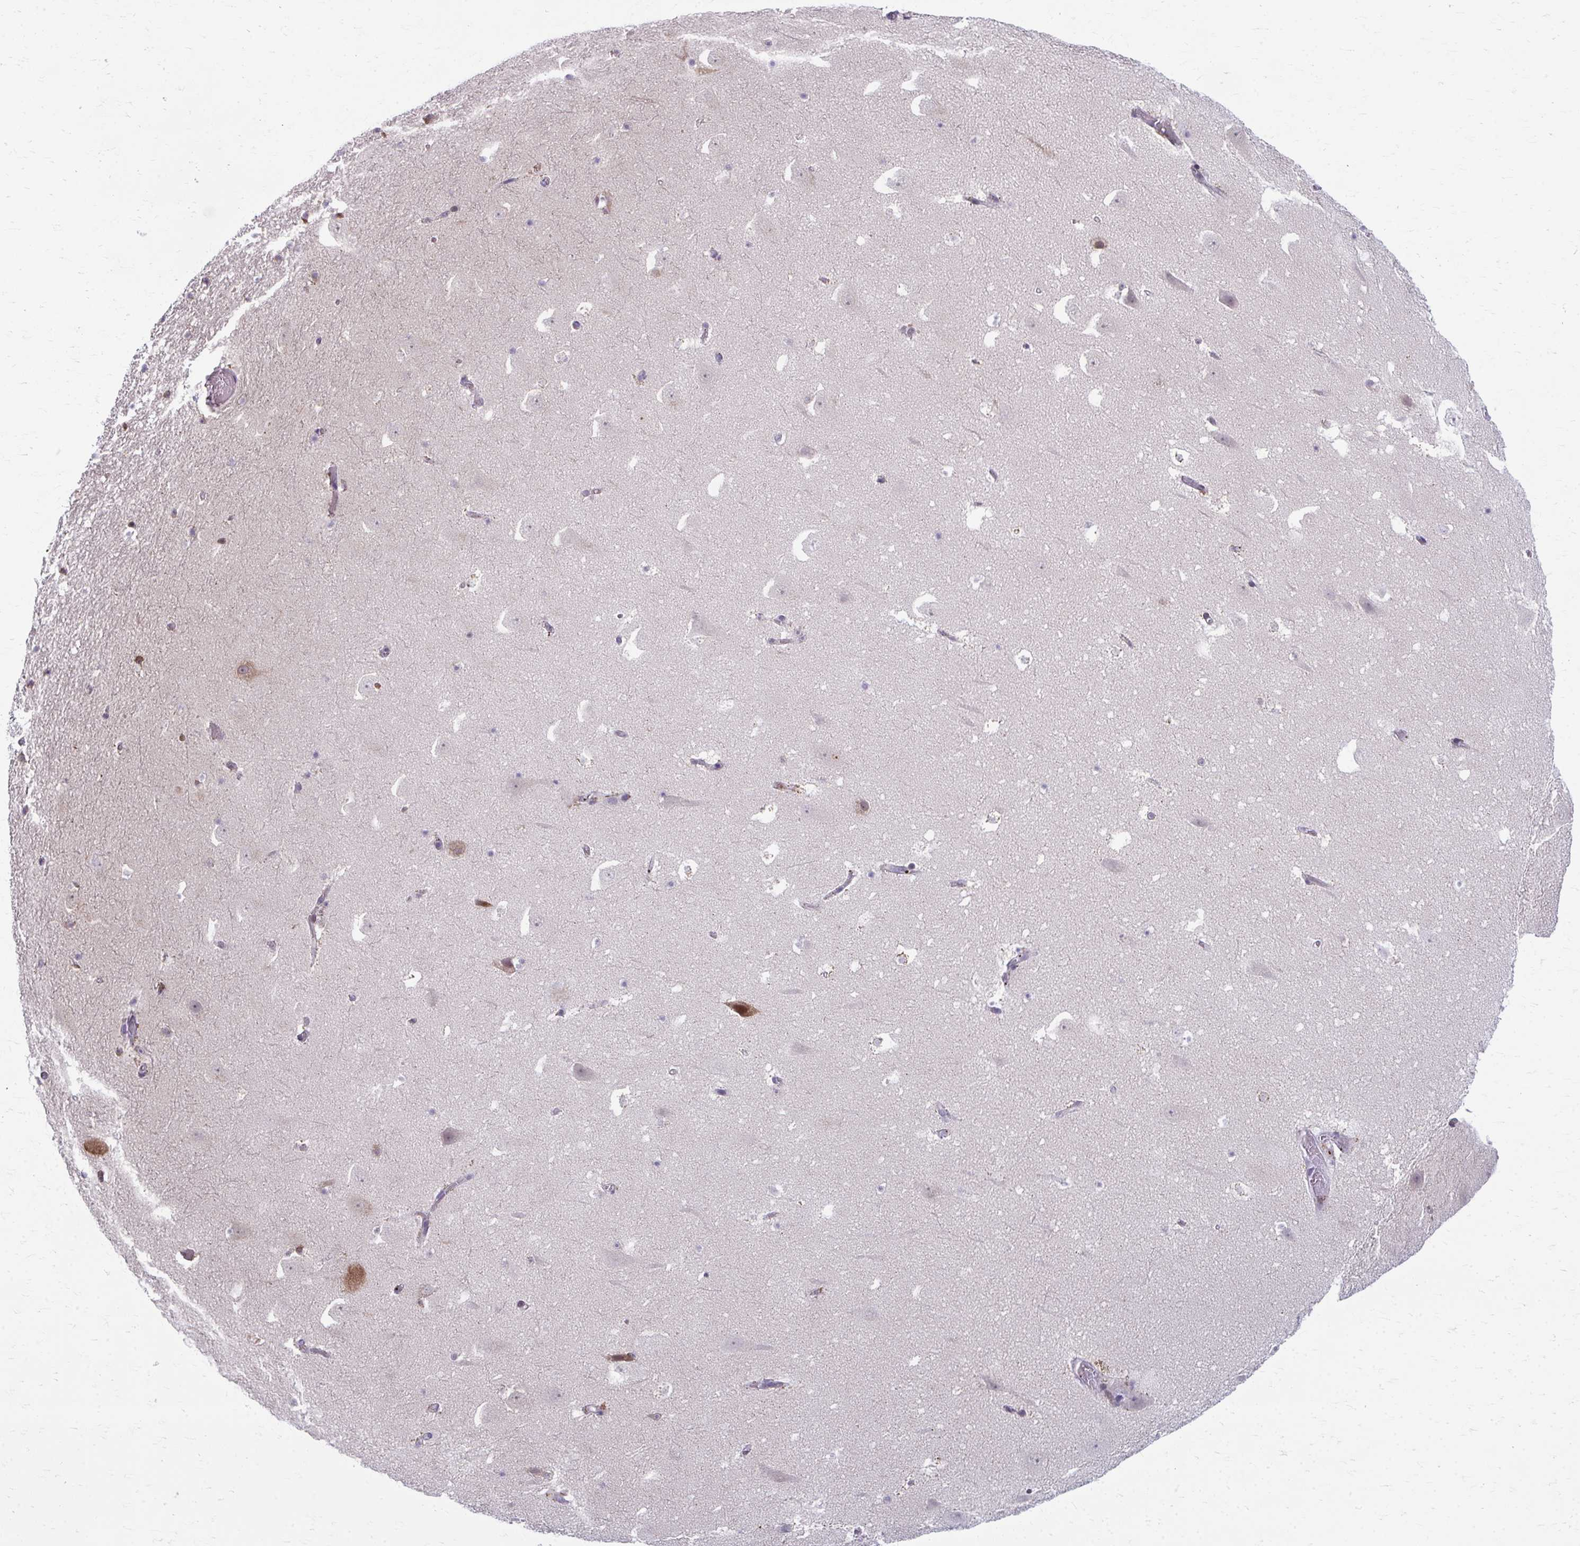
{"staining": {"intensity": "negative", "quantity": "none", "location": "none"}, "tissue": "hippocampus", "cell_type": "Glial cells", "image_type": "normal", "snomed": [{"axis": "morphology", "description": "Normal tissue, NOS"}, {"axis": "topography", "description": "Hippocampus"}], "caption": "Immunohistochemistry of unremarkable hippocampus demonstrates no staining in glial cells.", "gene": "MAF1", "patient": {"sex": "female", "age": 42}}